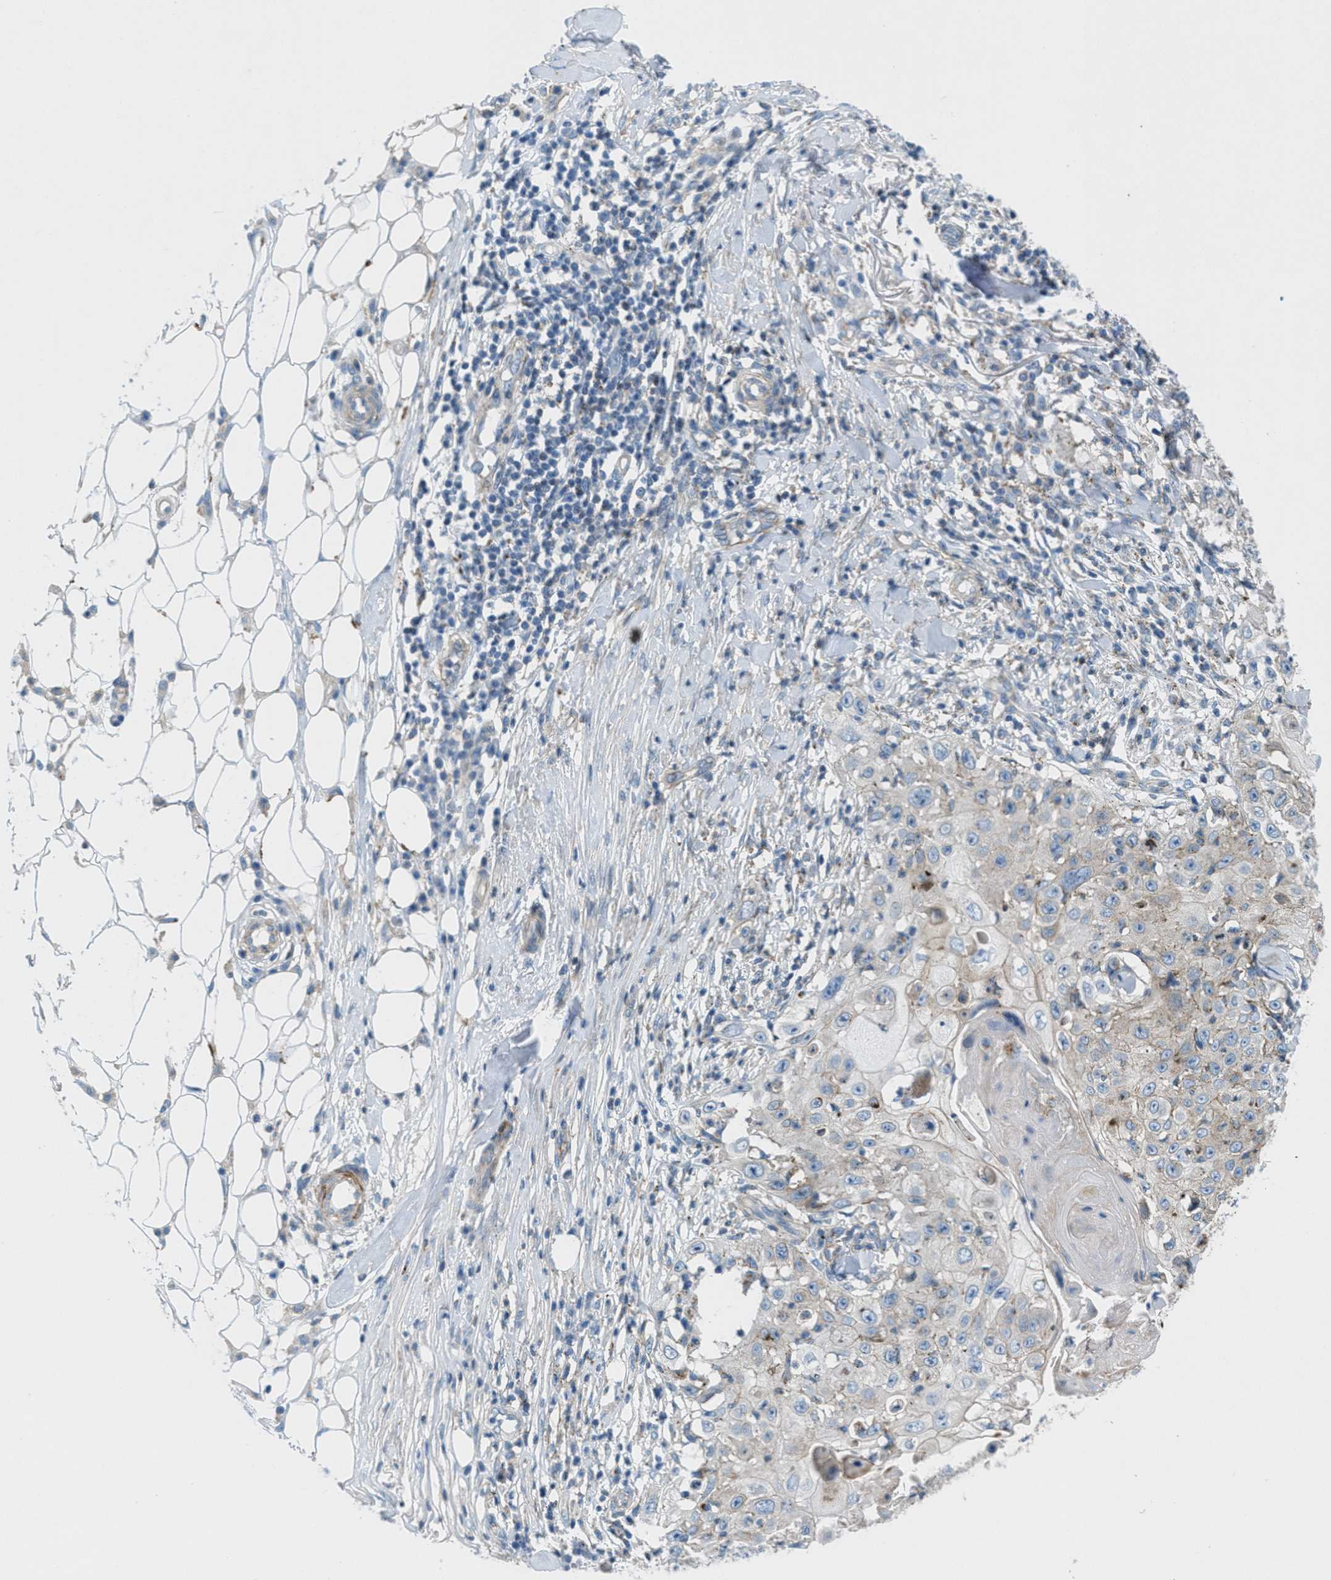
{"staining": {"intensity": "weak", "quantity": "<25%", "location": "cytoplasmic/membranous"}, "tissue": "skin cancer", "cell_type": "Tumor cells", "image_type": "cancer", "snomed": [{"axis": "morphology", "description": "Squamous cell carcinoma, NOS"}, {"axis": "topography", "description": "Skin"}], "caption": "The photomicrograph reveals no significant expression in tumor cells of skin cancer. (DAB (3,3'-diaminobenzidine) immunohistochemistry (IHC), high magnification).", "gene": "MFSD13A", "patient": {"sex": "male", "age": 86}}